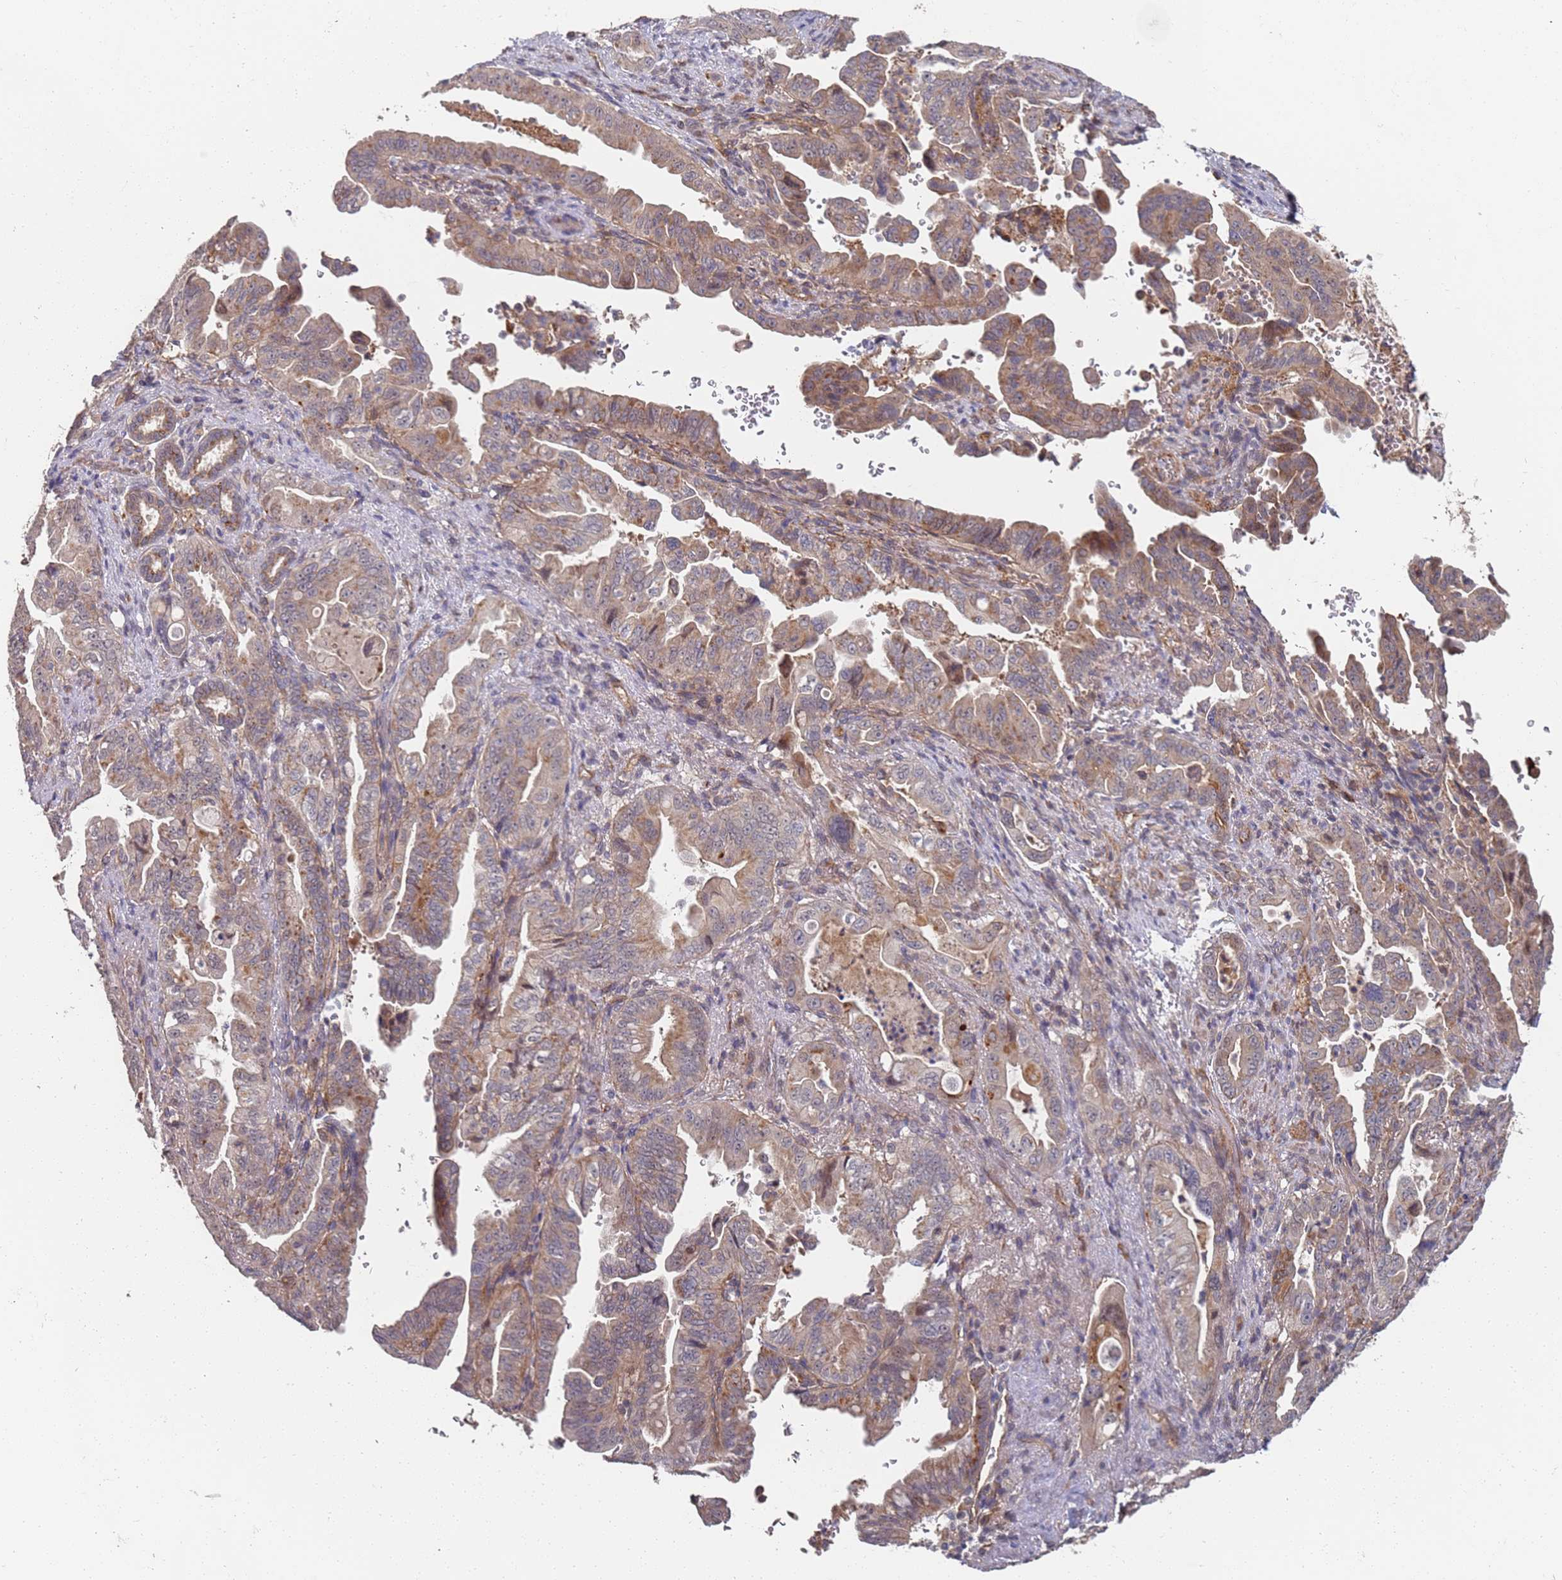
{"staining": {"intensity": "weak", "quantity": "25%-75%", "location": "cytoplasmic/membranous"}, "tissue": "pancreatic cancer", "cell_type": "Tumor cells", "image_type": "cancer", "snomed": [{"axis": "morphology", "description": "Adenocarcinoma, NOS"}, {"axis": "topography", "description": "Pancreas"}], "caption": "An image of pancreatic adenocarcinoma stained for a protein shows weak cytoplasmic/membranous brown staining in tumor cells.", "gene": "ABCB6", "patient": {"sex": "male", "age": 70}}